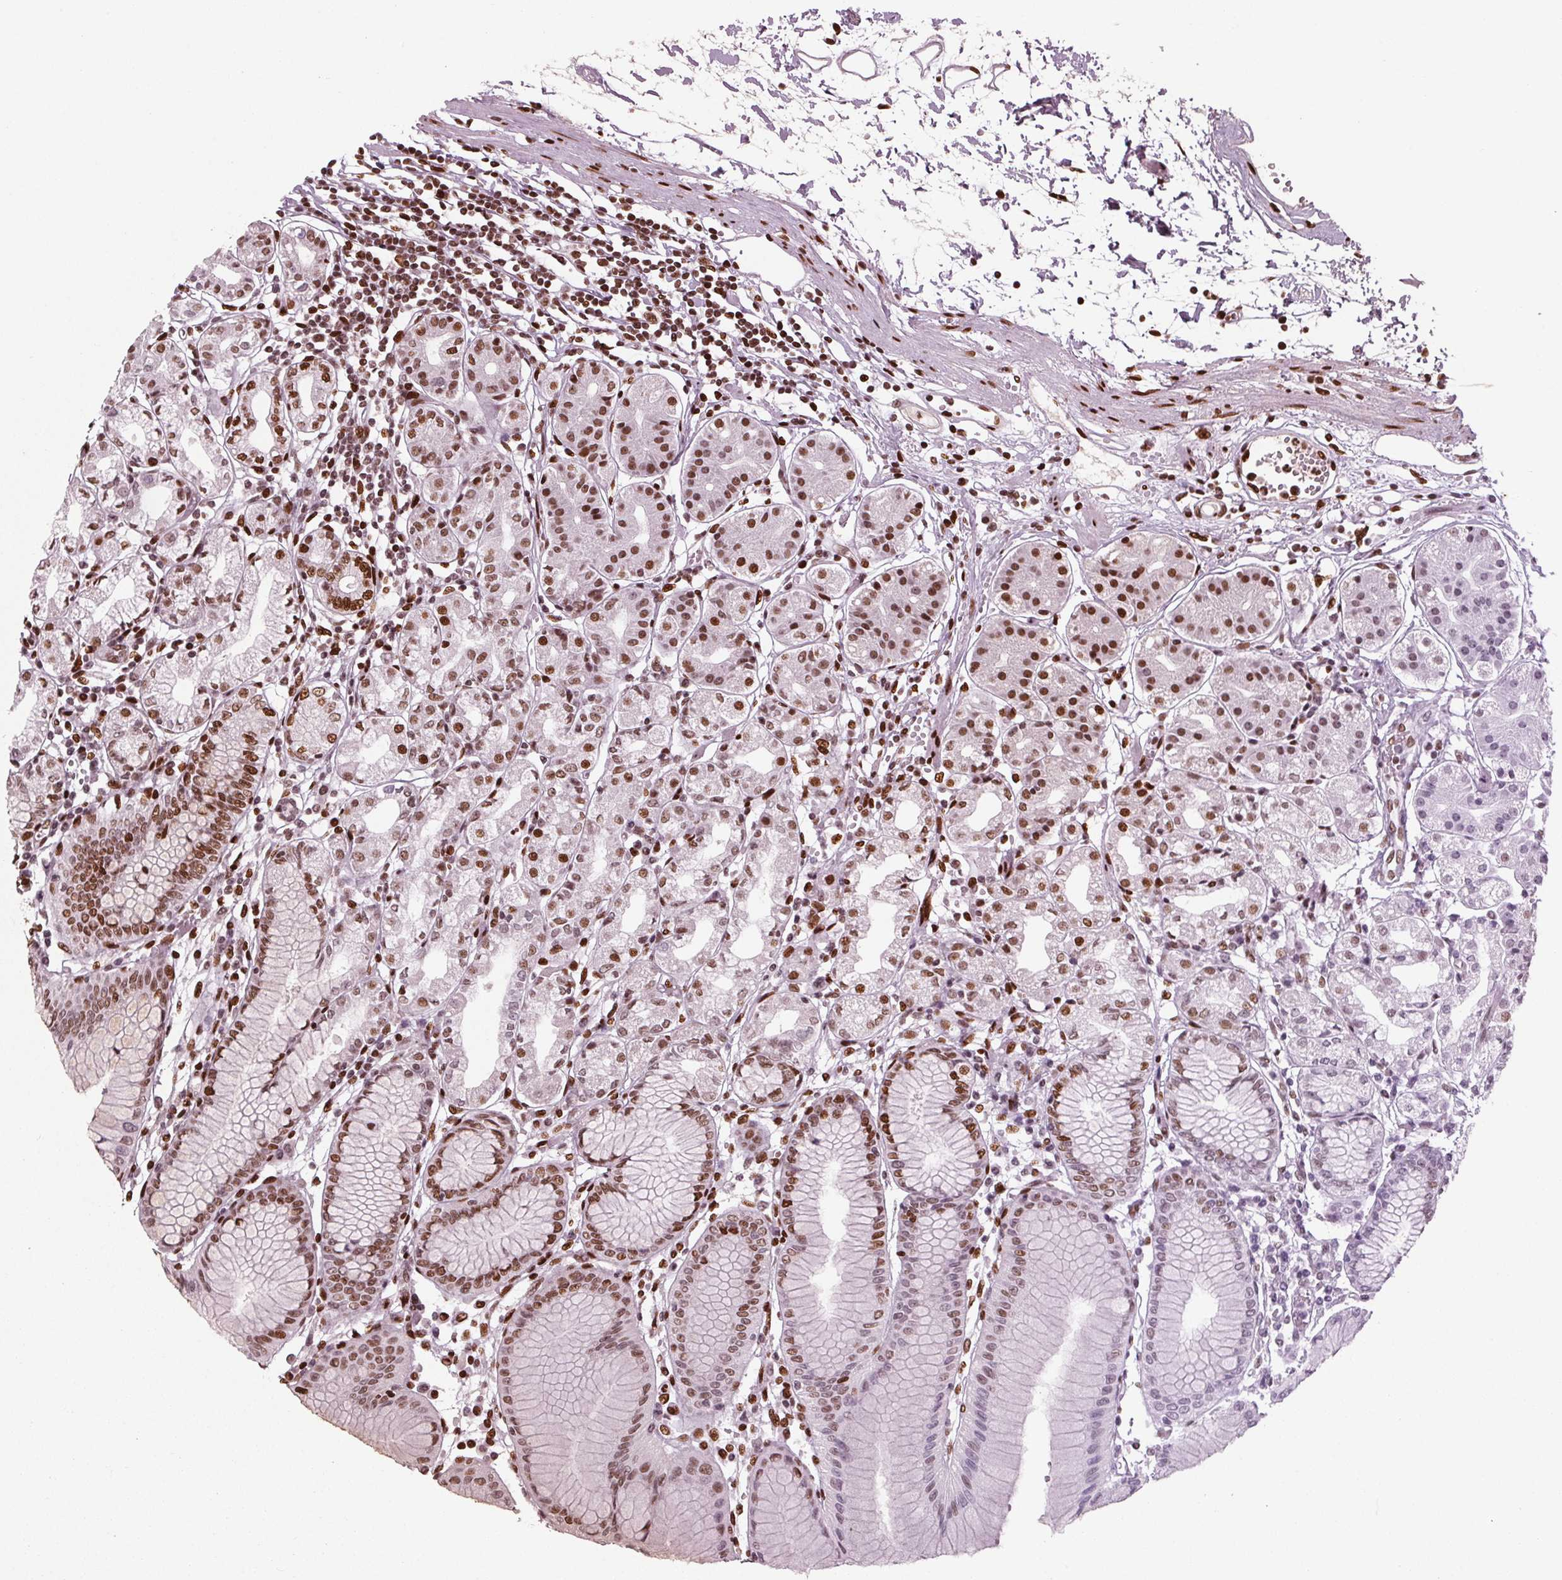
{"staining": {"intensity": "strong", "quantity": ">75%", "location": "nuclear"}, "tissue": "stomach", "cell_type": "Glandular cells", "image_type": "normal", "snomed": [{"axis": "morphology", "description": "Normal tissue, NOS"}, {"axis": "topography", "description": "Skeletal muscle"}, {"axis": "topography", "description": "Stomach"}], "caption": "Benign stomach was stained to show a protein in brown. There is high levels of strong nuclear expression in approximately >75% of glandular cells.", "gene": "BRD4", "patient": {"sex": "female", "age": 57}}